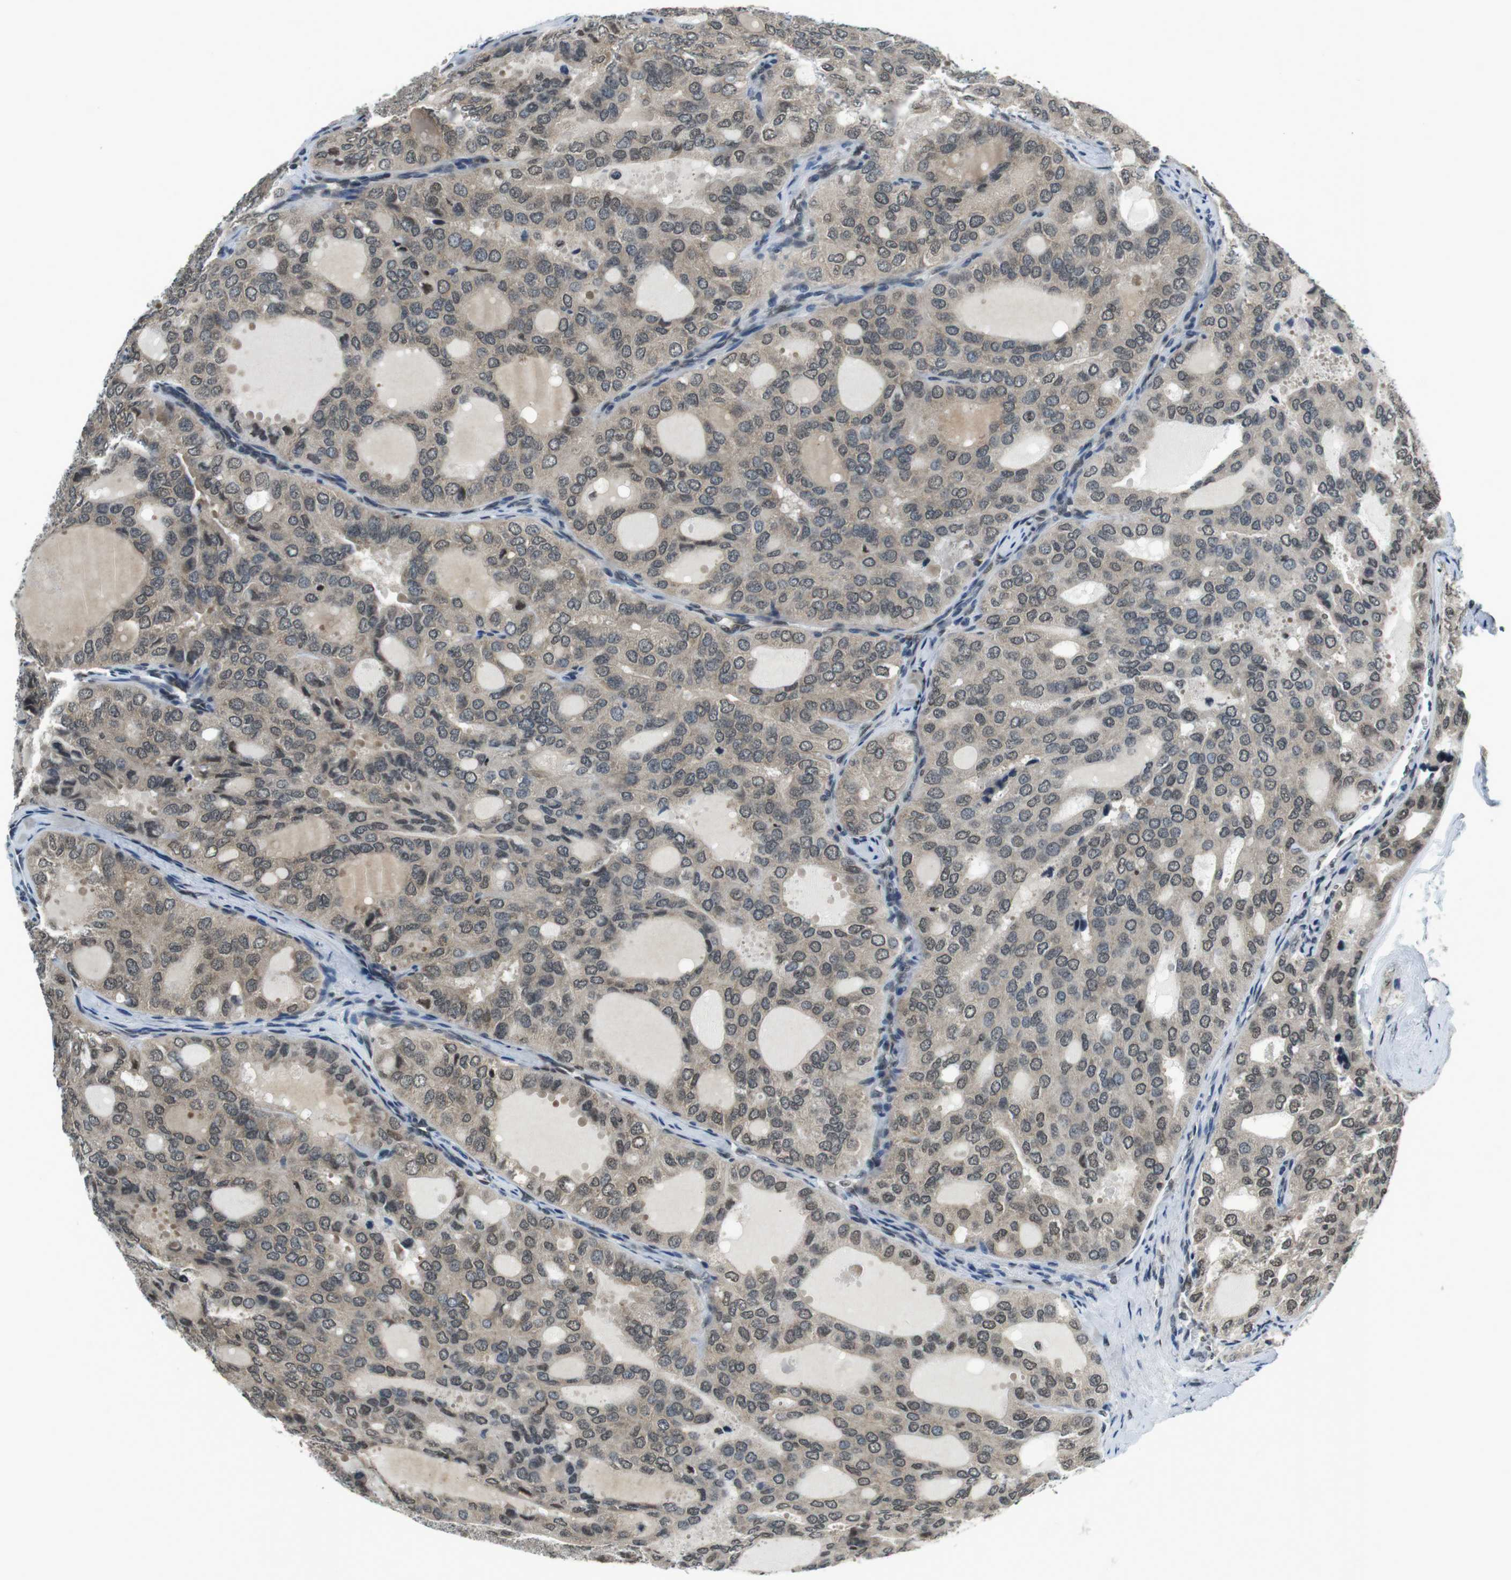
{"staining": {"intensity": "weak", "quantity": "25%-75%", "location": "cytoplasmic/membranous,nuclear"}, "tissue": "thyroid cancer", "cell_type": "Tumor cells", "image_type": "cancer", "snomed": [{"axis": "morphology", "description": "Follicular adenoma carcinoma, NOS"}, {"axis": "topography", "description": "Thyroid gland"}], "caption": "The histopathology image displays staining of thyroid follicular adenoma carcinoma, revealing weak cytoplasmic/membranous and nuclear protein positivity (brown color) within tumor cells. The protein is stained brown, and the nuclei are stained in blue (DAB (3,3'-diaminobenzidine) IHC with brightfield microscopy, high magnification).", "gene": "NEK4", "patient": {"sex": "male", "age": 75}}